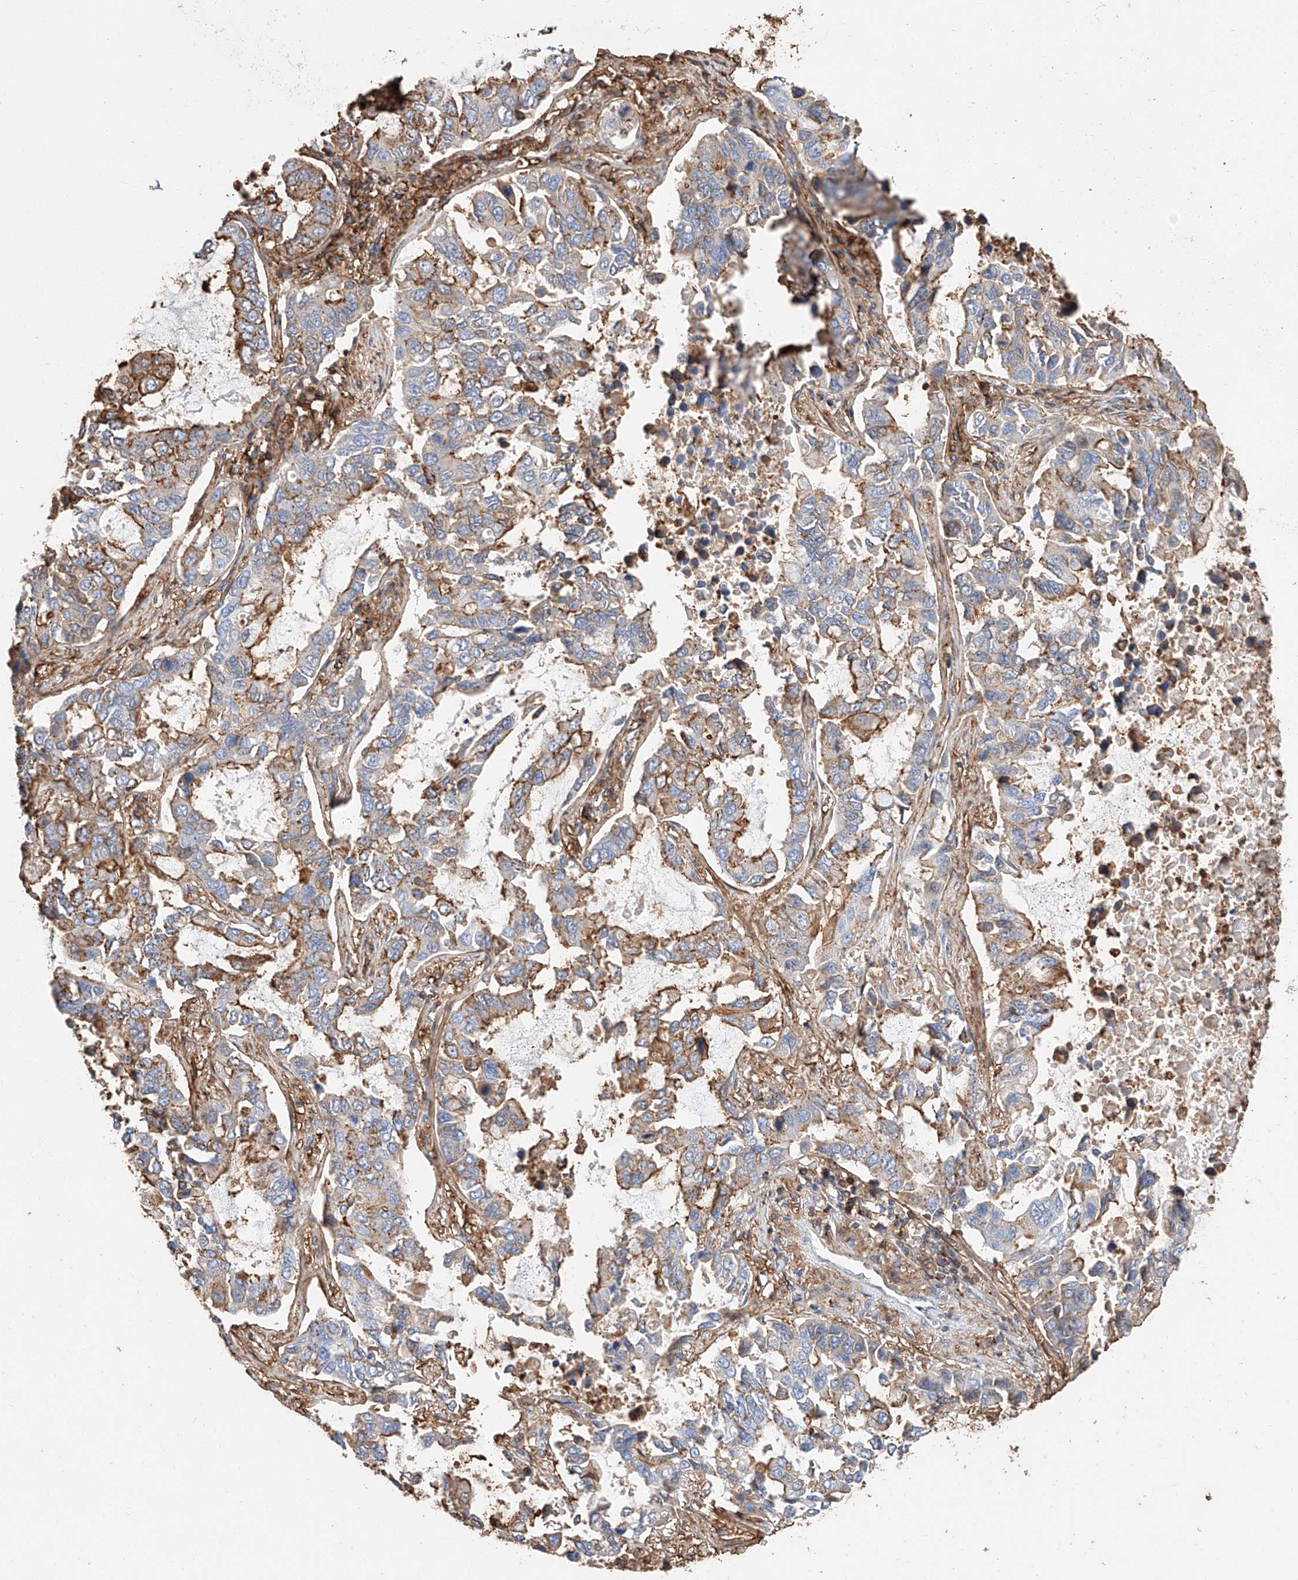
{"staining": {"intensity": "moderate", "quantity": "25%-75%", "location": "cytoplasmic/membranous"}, "tissue": "lung cancer", "cell_type": "Tumor cells", "image_type": "cancer", "snomed": [{"axis": "morphology", "description": "Adenocarcinoma, NOS"}, {"axis": "topography", "description": "Lung"}], "caption": "A medium amount of moderate cytoplasmic/membranous staining is seen in about 25%-75% of tumor cells in lung adenocarcinoma tissue.", "gene": "WFS1", "patient": {"sex": "male", "age": 64}}